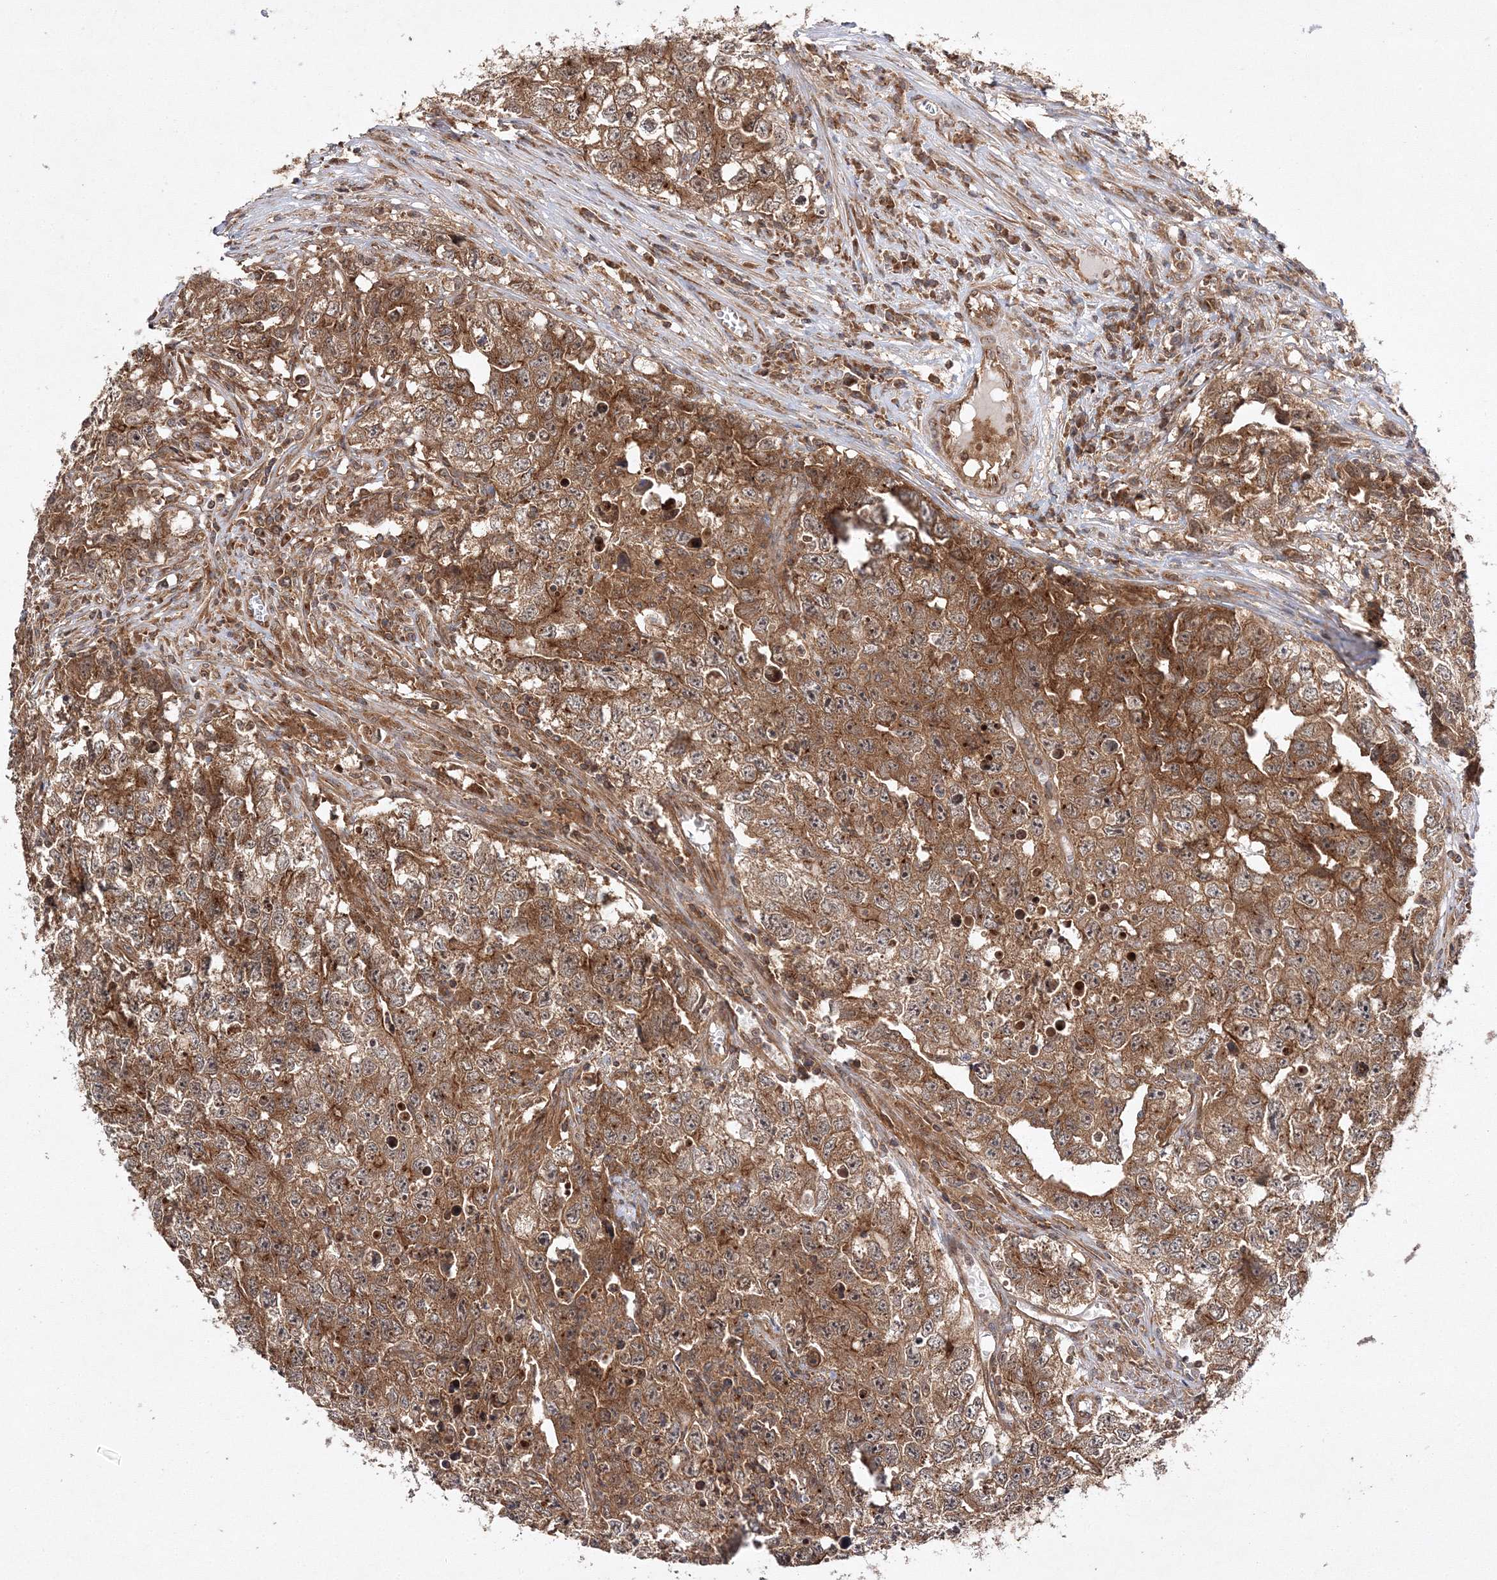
{"staining": {"intensity": "moderate", "quantity": ">75%", "location": "cytoplasmic/membranous"}, "tissue": "testis cancer", "cell_type": "Tumor cells", "image_type": "cancer", "snomed": [{"axis": "morphology", "description": "Seminoma, NOS"}, {"axis": "morphology", "description": "Carcinoma, Embryonal, NOS"}, {"axis": "topography", "description": "Testis"}], "caption": "Embryonal carcinoma (testis) stained with a brown dye reveals moderate cytoplasmic/membranous positive staining in approximately >75% of tumor cells.", "gene": "WDR37", "patient": {"sex": "male", "age": 43}}